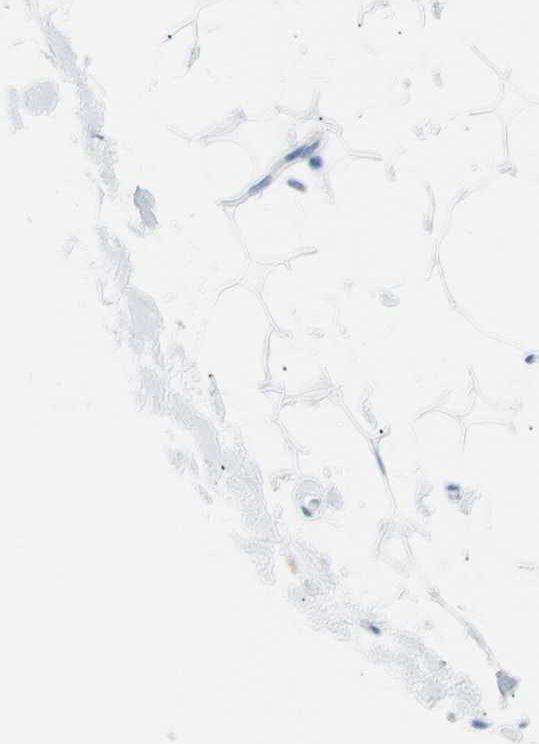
{"staining": {"intensity": "negative", "quantity": "none", "location": "none"}, "tissue": "adipose tissue", "cell_type": "Adipocytes", "image_type": "normal", "snomed": [{"axis": "morphology", "description": "Normal tissue, NOS"}, {"axis": "topography", "description": "Soft tissue"}], "caption": "DAB immunohistochemical staining of normal adipose tissue exhibits no significant staining in adipocytes.", "gene": "CEL", "patient": {"sex": "male", "age": 72}}